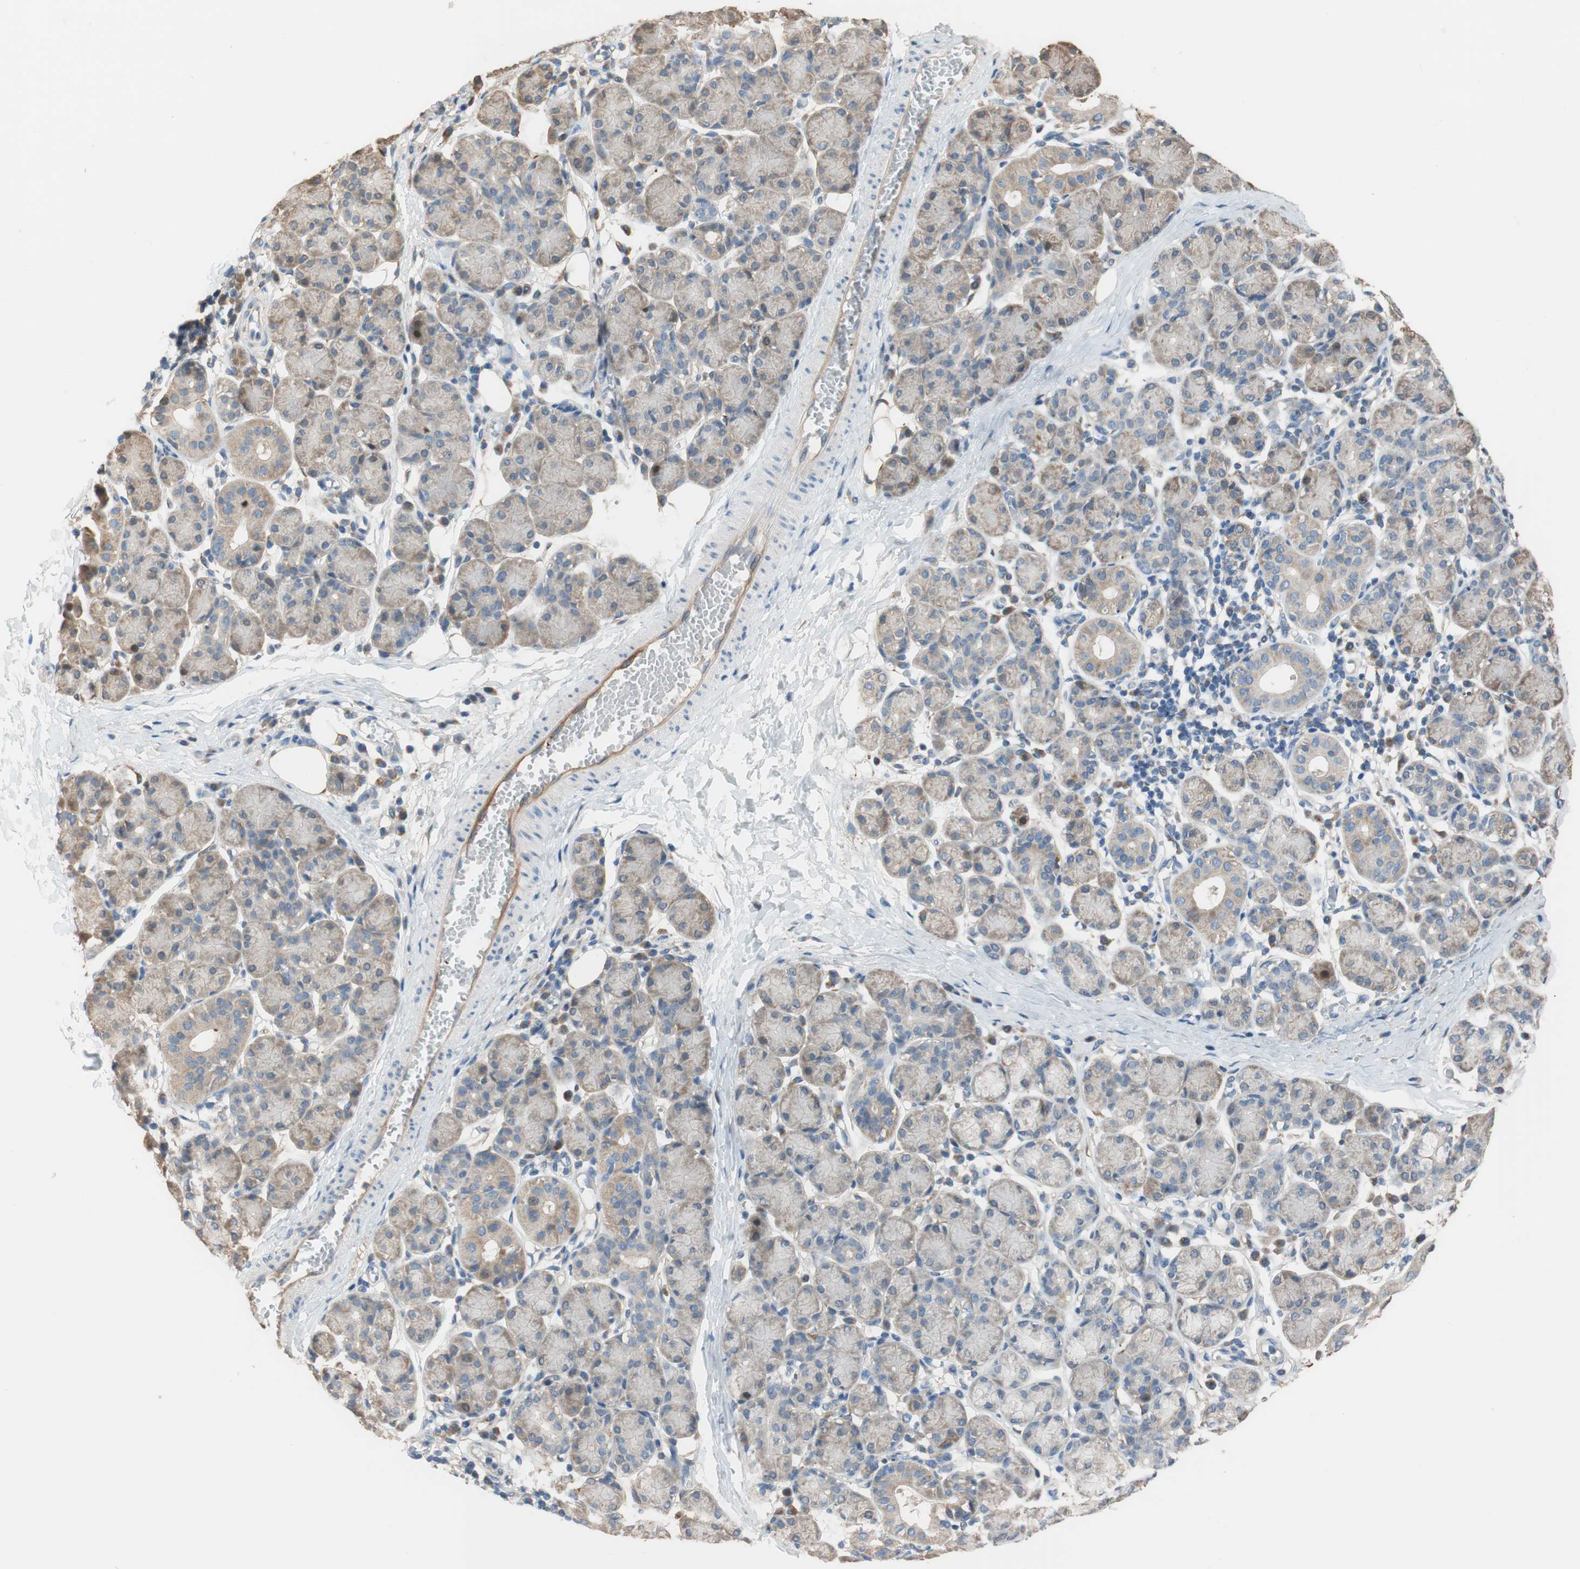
{"staining": {"intensity": "moderate", "quantity": "25%-75%", "location": "cytoplasmic/membranous"}, "tissue": "salivary gland", "cell_type": "Glandular cells", "image_type": "normal", "snomed": [{"axis": "morphology", "description": "Normal tissue, NOS"}, {"axis": "morphology", "description": "Inflammation, NOS"}, {"axis": "topography", "description": "Lymph node"}, {"axis": "topography", "description": "Salivary gland"}], "caption": "Salivary gland stained for a protein demonstrates moderate cytoplasmic/membranous positivity in glandular cells. (DAB = brown stain, brightfield microscopy at high magnification).", "gene": "ALDH1A2", "patient": {"sex": "male", "age": 3}}